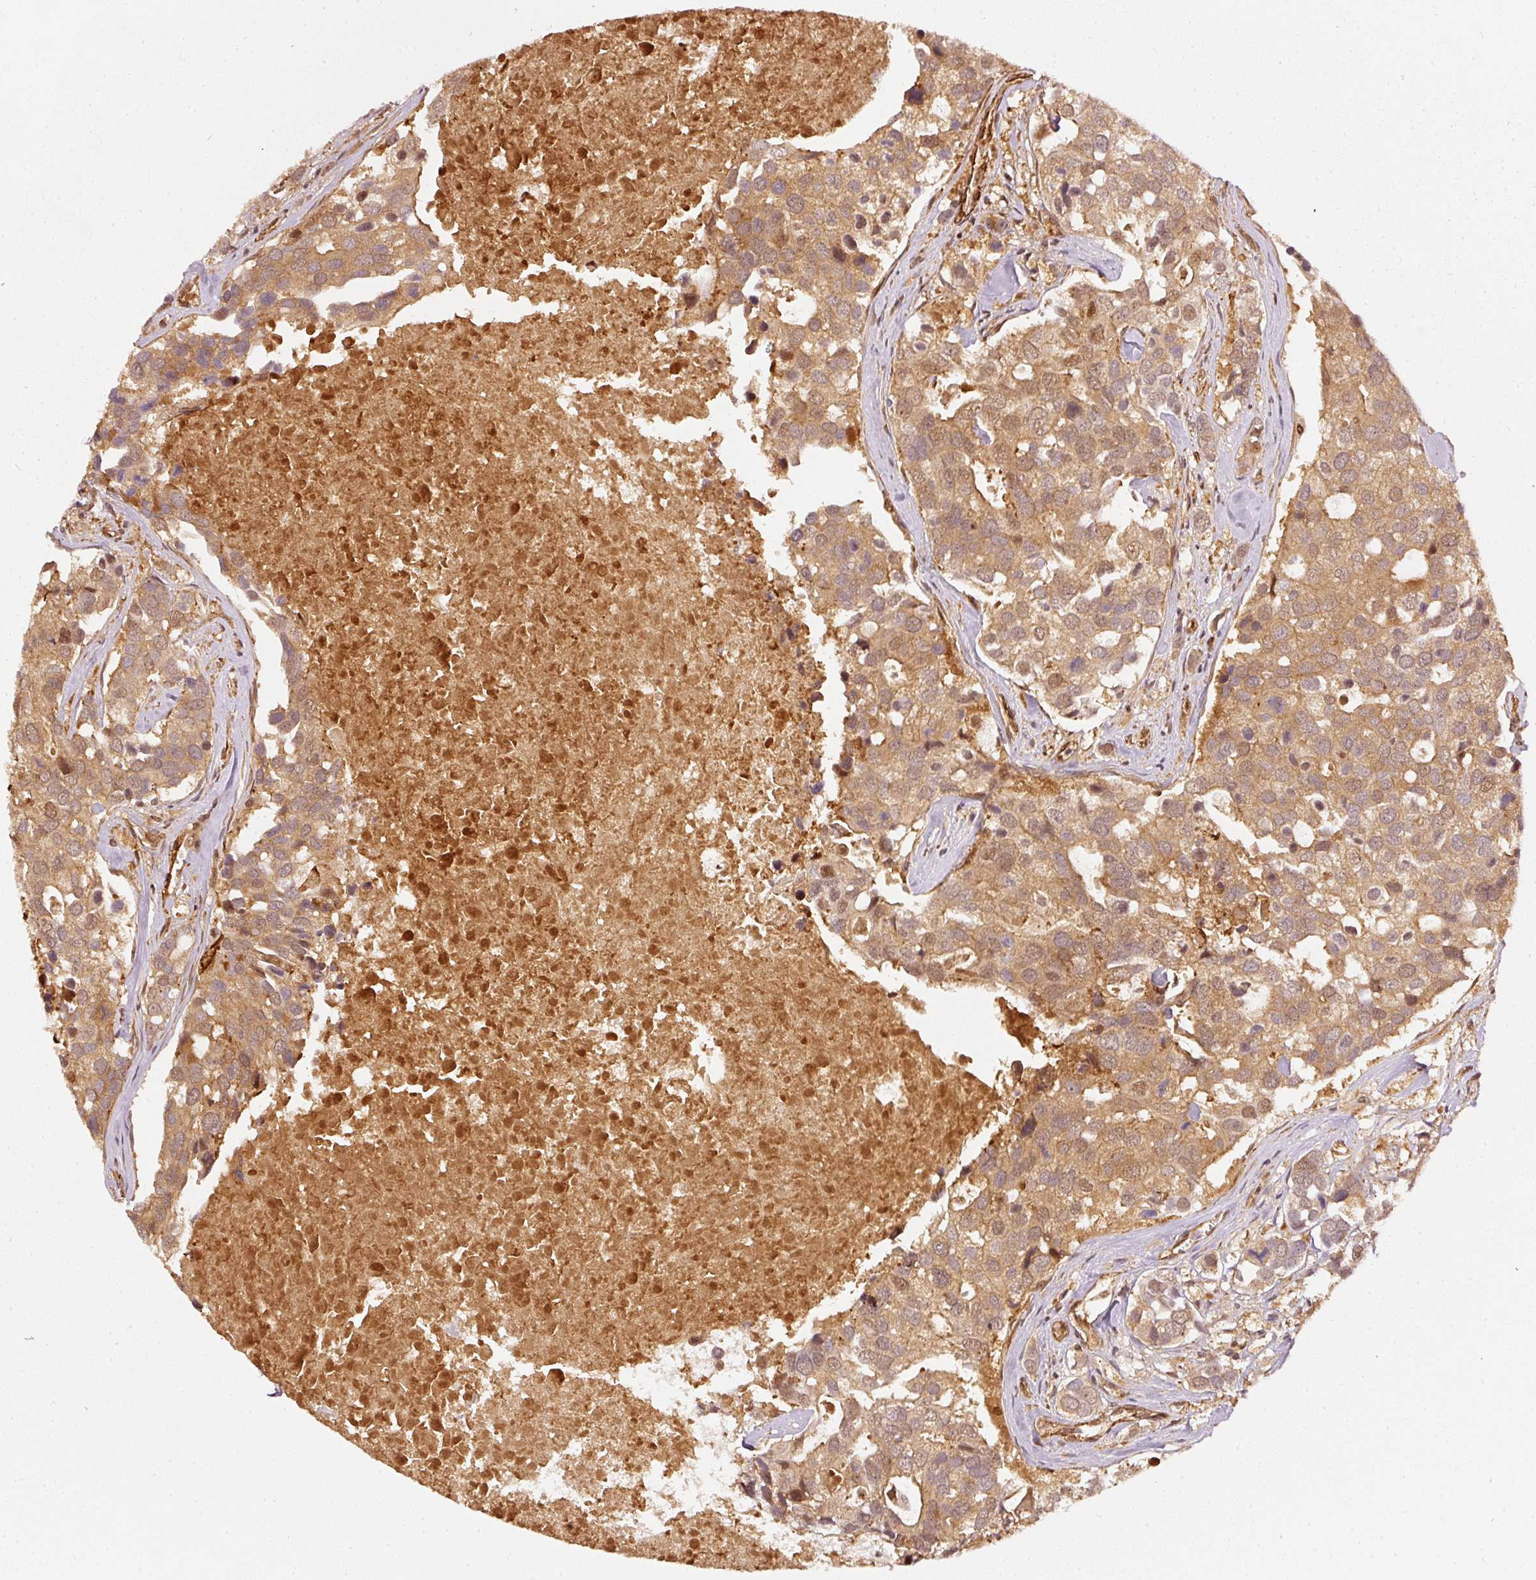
{"staining": {"intensity": "moderate", "quantity": ">75%", "location": "cytoplasmic/membranous,nuclear"}, "tissue": "breast cancer", "cell_type": "Tumor cells", "image_type": "cancer", "snomed": [{"axis": "morphology", "description": "Duct carcinoma"}, {"axis": "topography", "description": "Breast"}], "caption": "Human breast cancer (invasive ductal carcinoma) stained with a brown dye displays moderate cytoplasmic/membranous and nuclear positive staining in about >75% of tumor cells.", "gene": "PSMD1", "patient": {"sex": "female", "age": 83}}